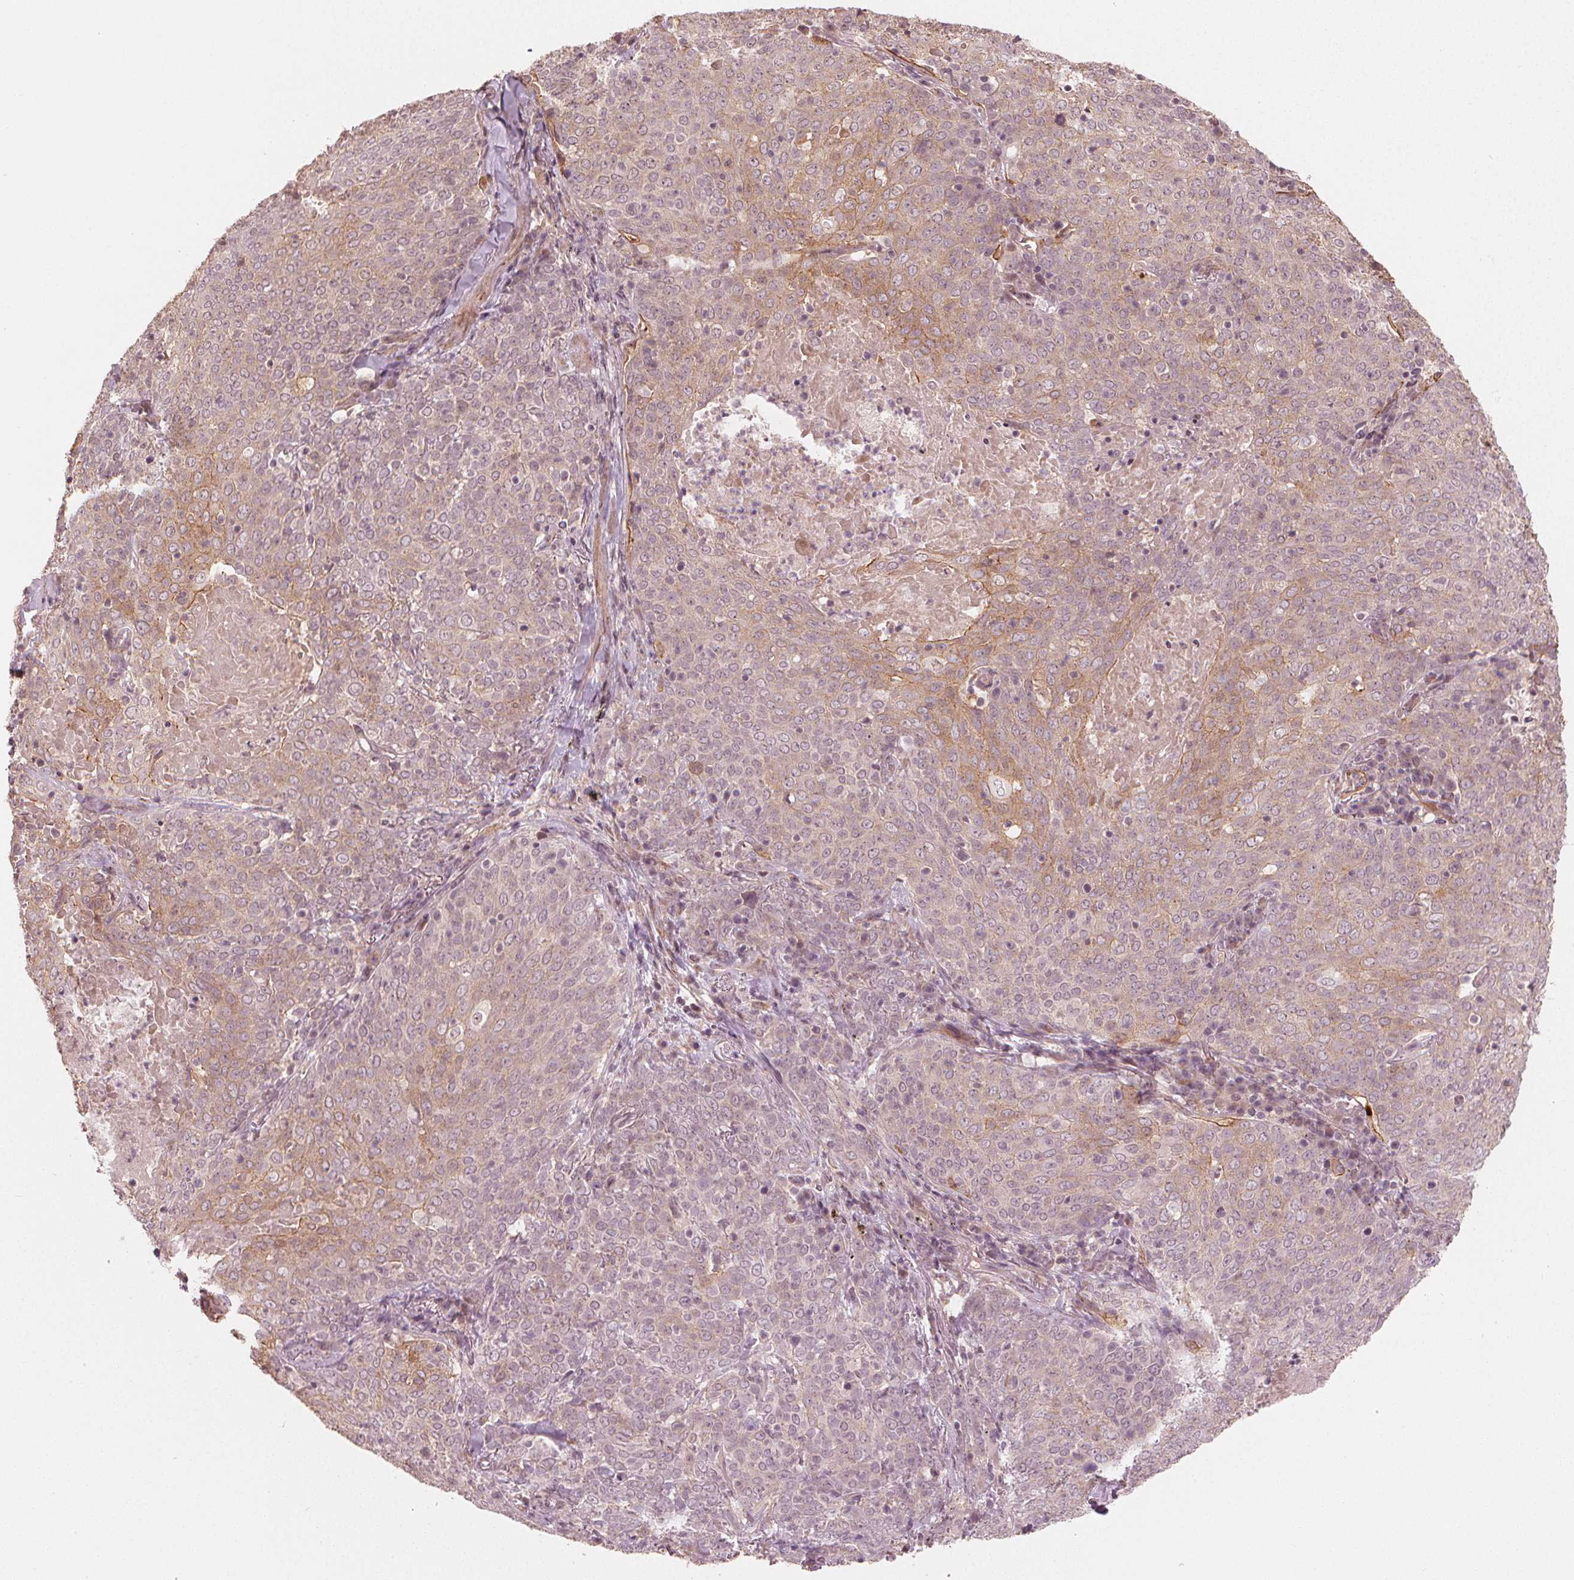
{"staining": {"intensity": "moderate", "quantity": "<25%", "location": "cytoplasmic/membranous"}, "tissue": "lung cancer", "cell_type": "Tumor cells", "image_type": "cancer", "snomed": [{"axis": "morphology", "description": "Squamous cell carcinoma, NOS"}, {"axis": "topography", "description": "Lung"}], "caption": "Lung cancer stained with DAB (3,3'-diaminobenzidine) immunohistochemistry shows low levels of moderate cytoplasmic/membranous positivity in approximately <25% of tumor cells.", "gene": "CLBA1", "patient": {"sex": "male", "age": 82}}